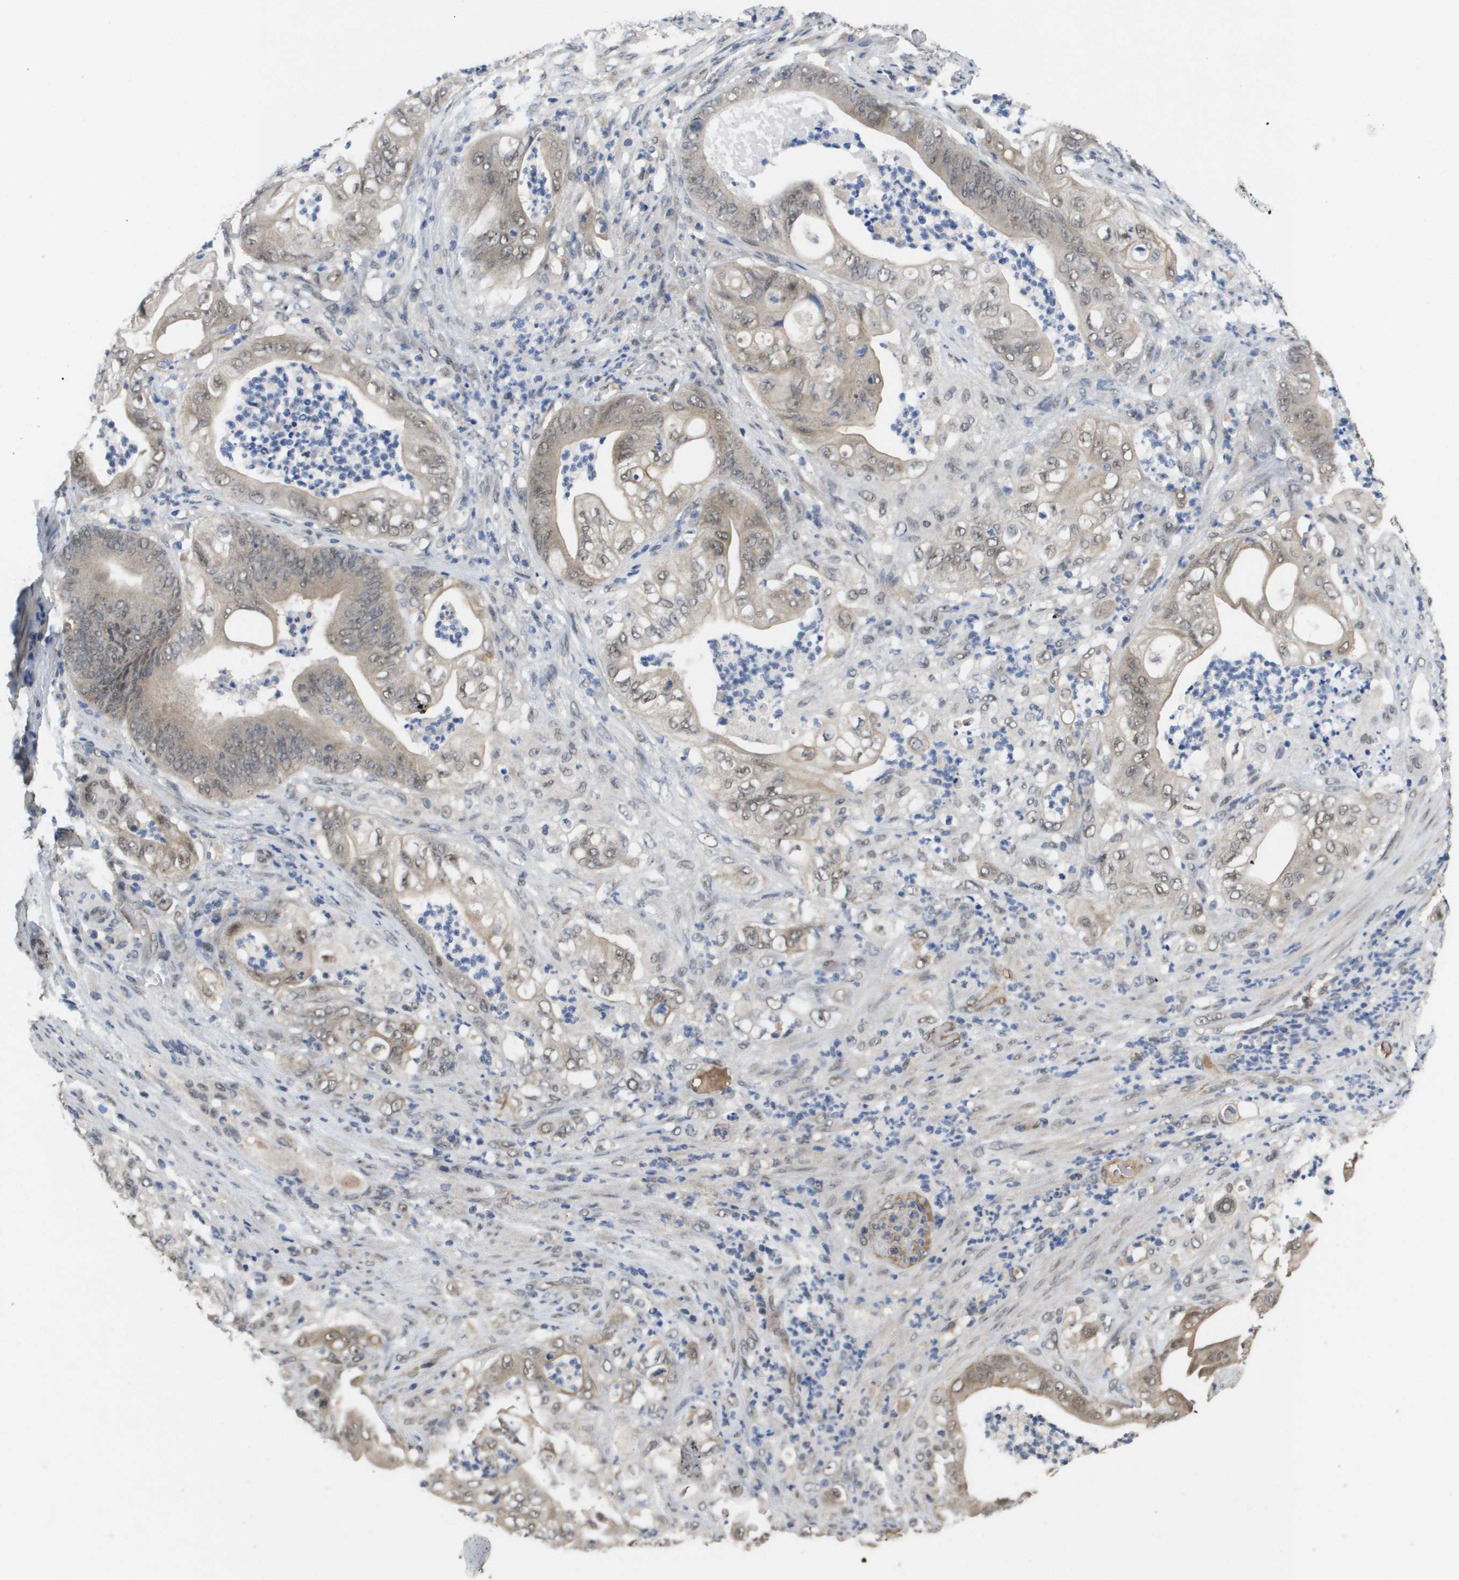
{"staining": {"intensity": "weak", "quantity": "<25%", "location": "nuclear"}, "tissue": "stomach cancer", "cell_type": "Tumor cells", "image_type": "cancer", "snomed": [{"axis": "morphology", "description": "Adenocarcinoma, NOS"}, {"axis": "topography", "description": "Stomach"}], "caption": "IHC of human stomach adenocarcinoma reveals no expression in tumor cells.", "gene": "AMBRA1", "patient": {"sex": "female", "age": 73}}